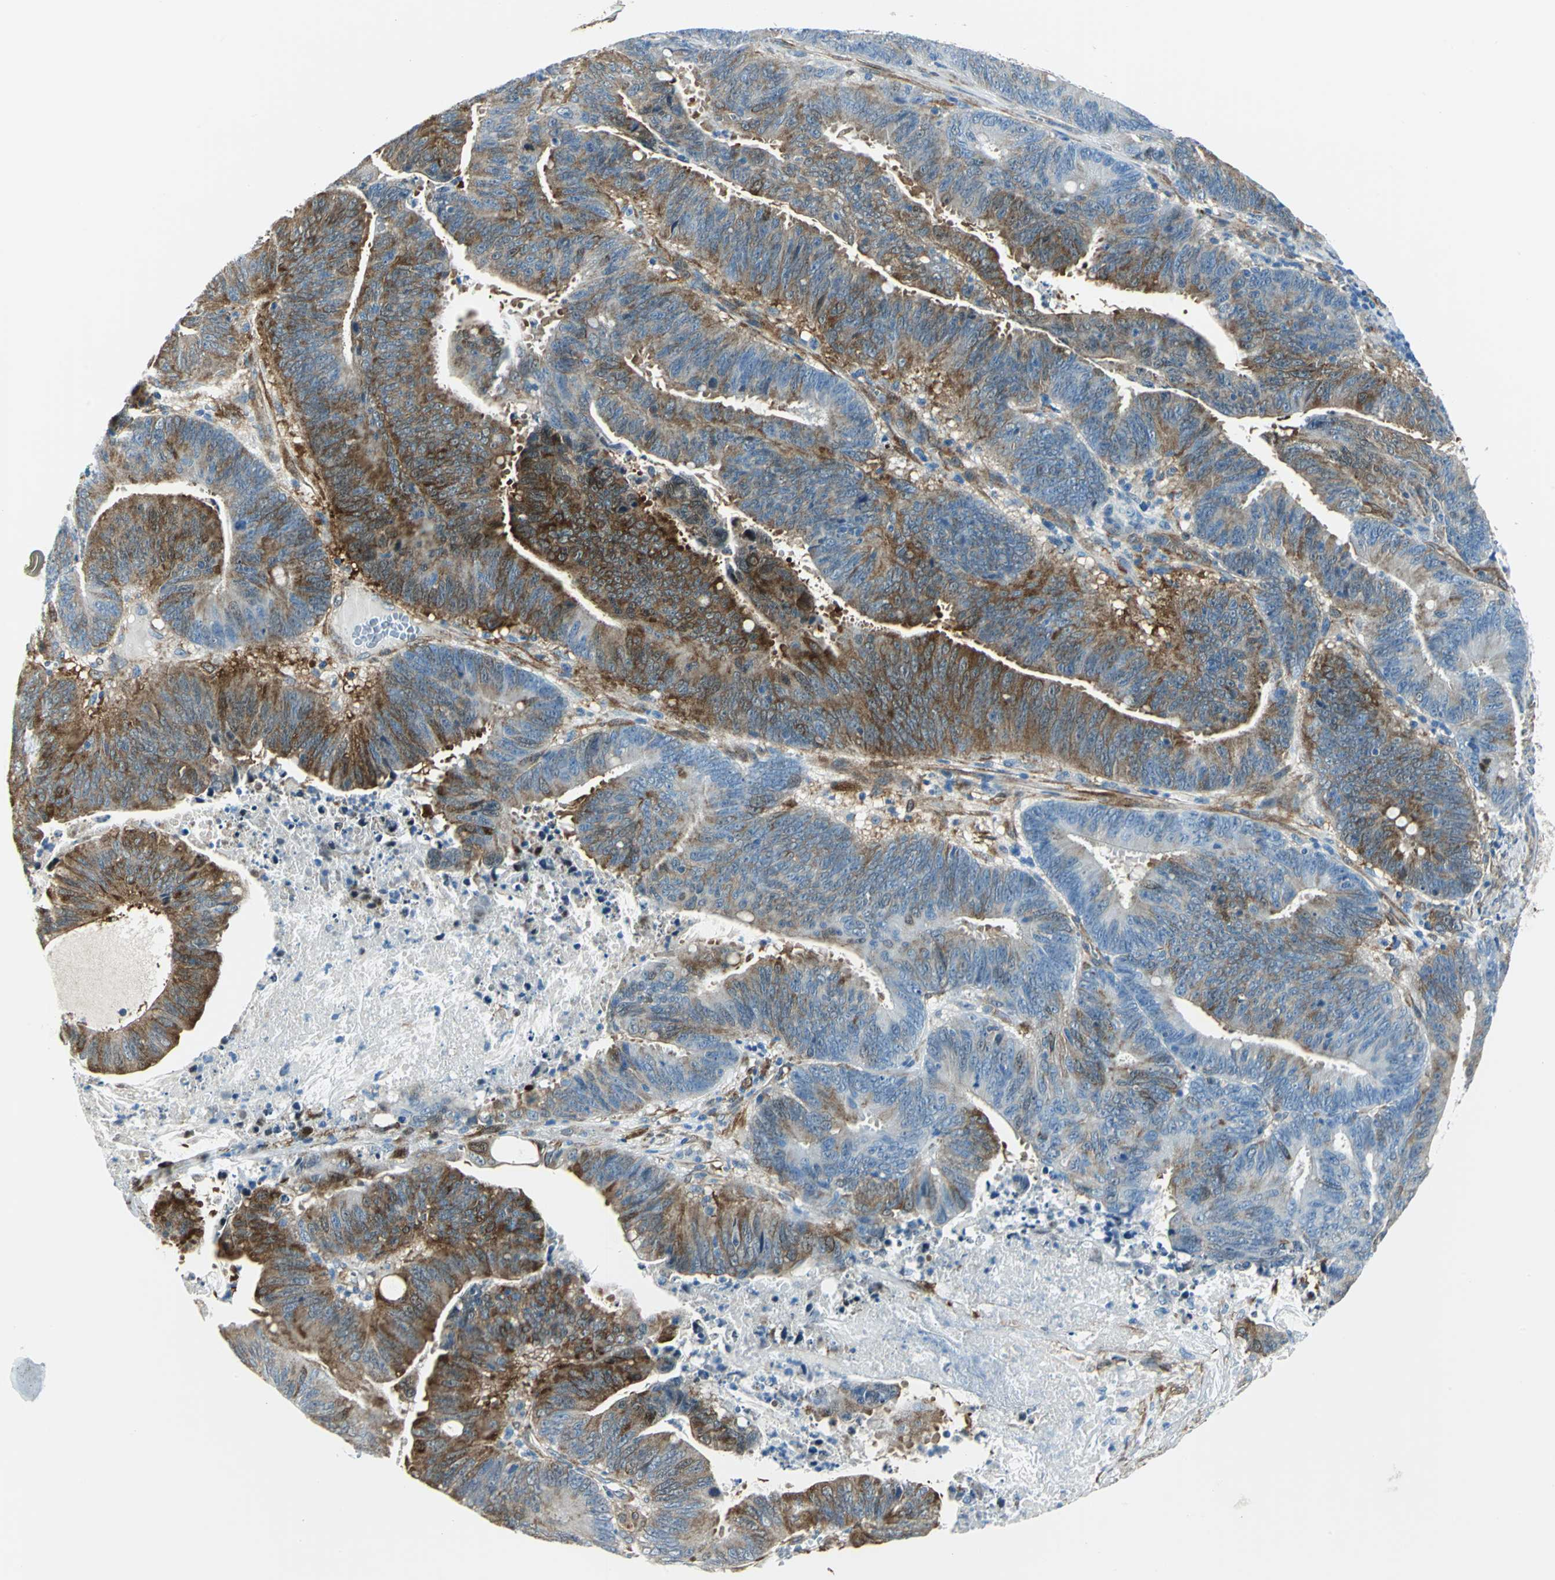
{"staining": {"intensity": "moderate", "quantity": "25%-75%", "location": "cytoplasmic/membranous"}, "tissue": "colorectal cancer", "cell_type": "Tumor cells", "image_type": "cancer", "snomed": [{"axis": "morphology", "description": "Adenocarcinoma, NOS"}, {"axis": "topography", "description": "Colon"}], "caption": "Colorectal cancer (adenocarcinoma) tissue demonstrates moderate cytoplasmic/membranous expression in approximately 25%-75% of tumor cells (brown staining indicates protein expression, while blue staining denotes nuclei).", "gene": "HSPB1", "patient": {"sex": "male", "age": 45}}